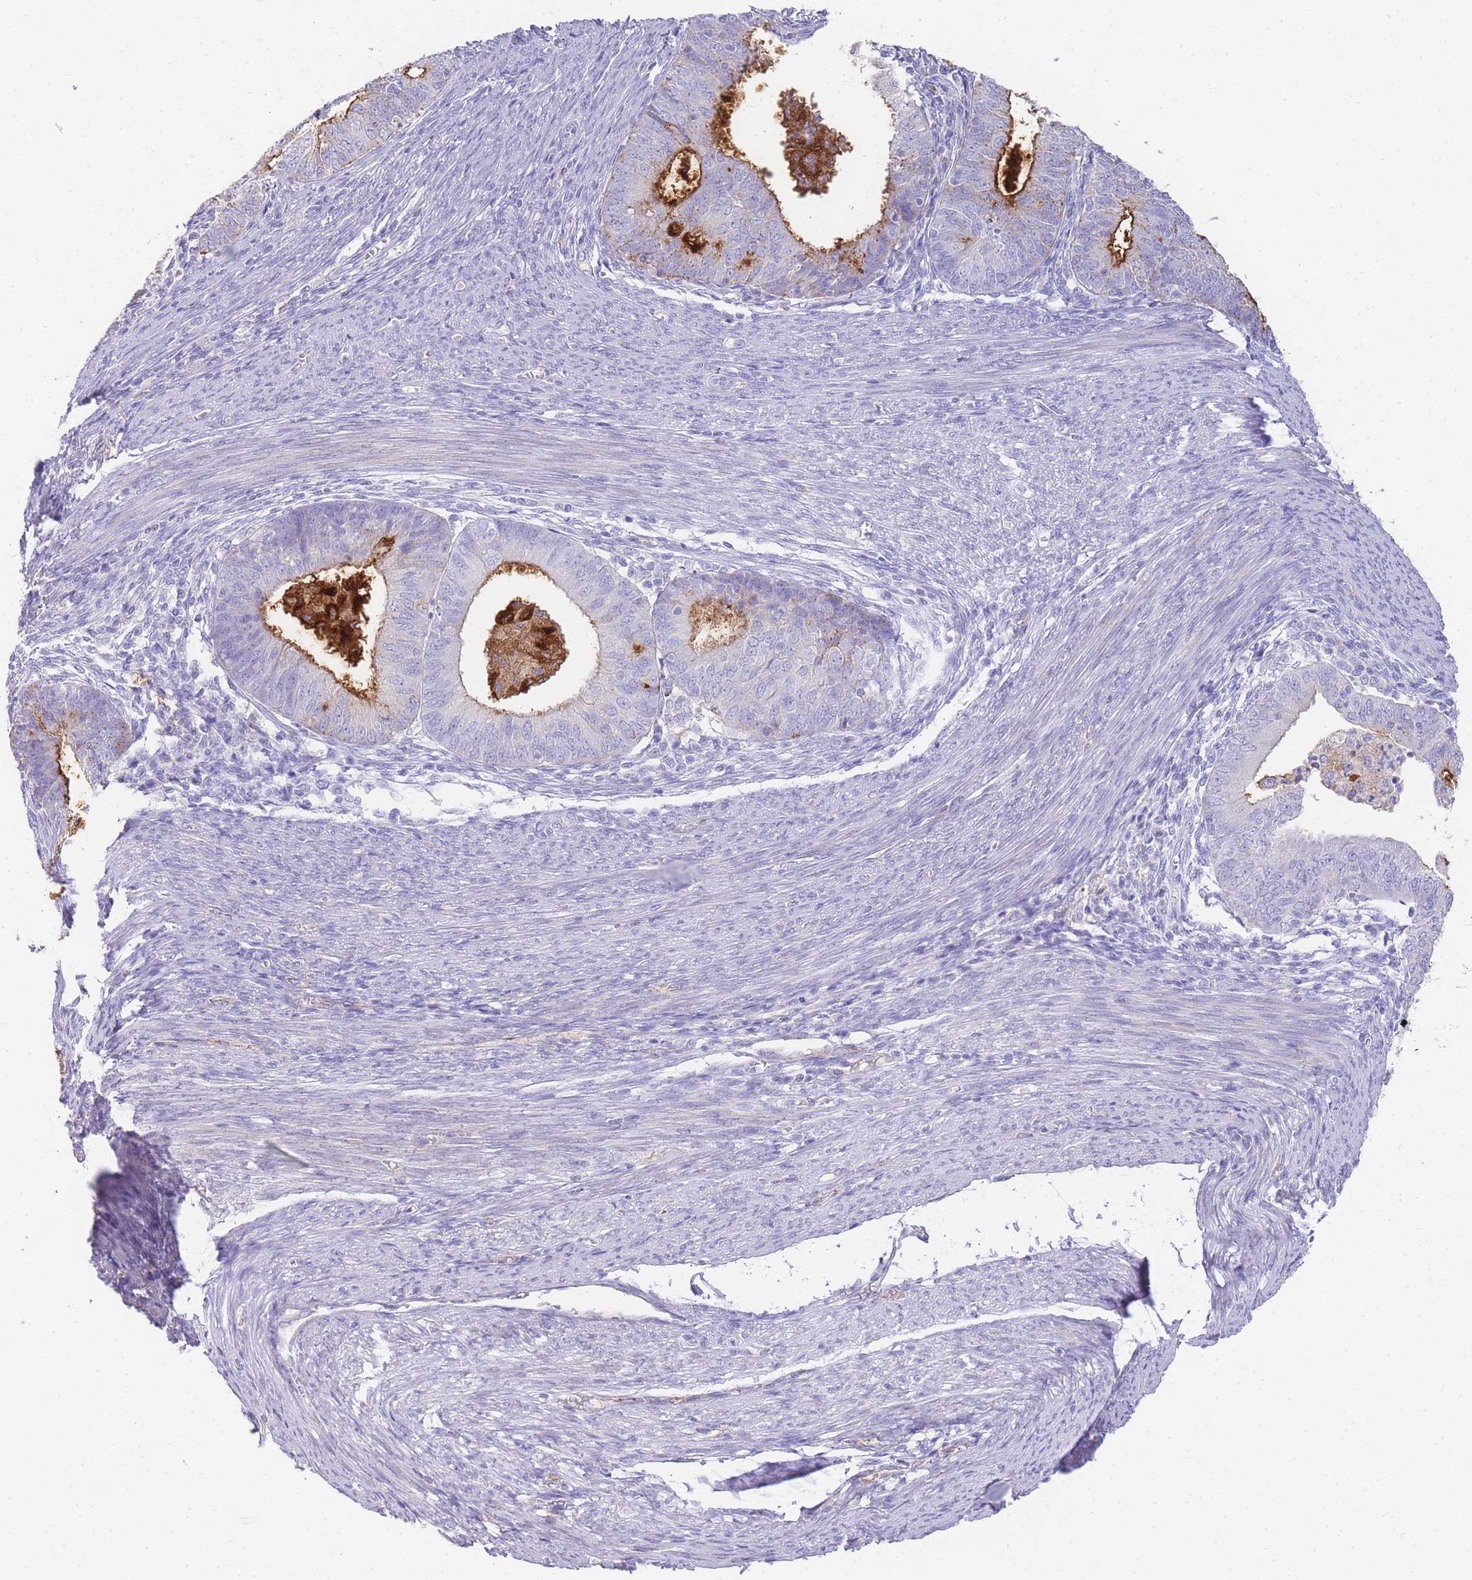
{"staining": {"intensity": "moderate", "quantity": "<25%", "location": "cytoplasmic/membranous"}, "tissue": "endometrial cancer", "cell_type": "Tumor cells", "image_type": "cancer", "snomed": [{"axis": "morphology", "description": "Adenocarcinoma, NOS"}, {"axis": "topography", "description": "Endometrium"}], "caption": "High-magnification brightfield microscopy of endometrial cancer stained with DAB (brown) and counterstained with hematoxylin (blue). tumor cells exhibit moderate cytoplasmic/membranous positivity is identified in about<25% of cells.", "gene": "DPP4", "patient": {"sex": "female", "age": 57}}